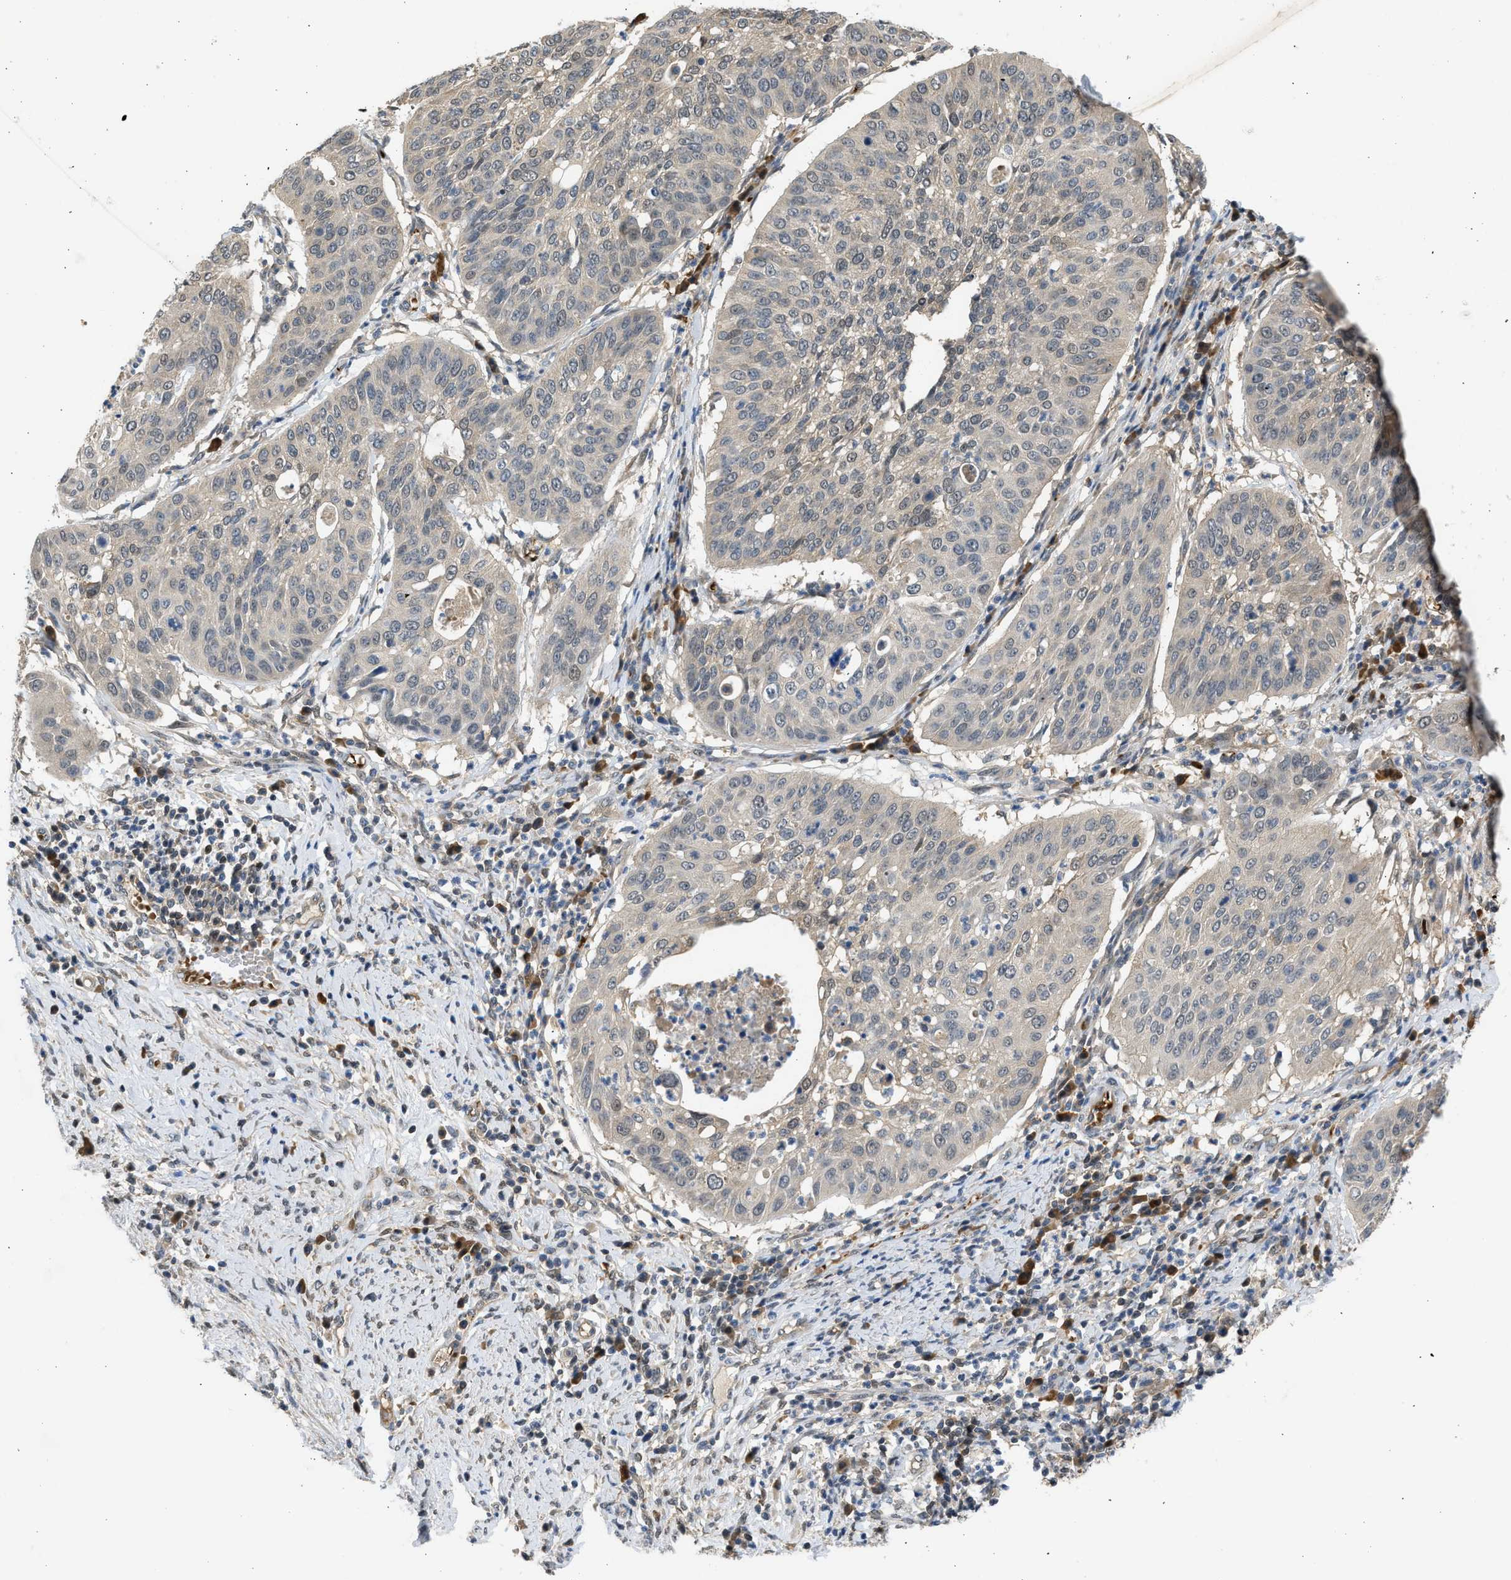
{"staining": {"intensity": "negative", "quantity": "none", "location": "none"}, "tissue": "cervical cancer", "cell_type": "Tumor cells", "image_type": "cancer", "snomed": [{"axis": "morphology", "description": "Normal tissue, NOS"}, {"axis": "morphology", "description": "Squamous cell carcinoma, NOS"}, {"axis": "topography", "description": "Cervix"}], "caption": "Immunohistochemistry of cervical cancer shows no staining in tumor cells.", "gene": "MAPK7", "patient": {"sex": "female", "age": 39}}